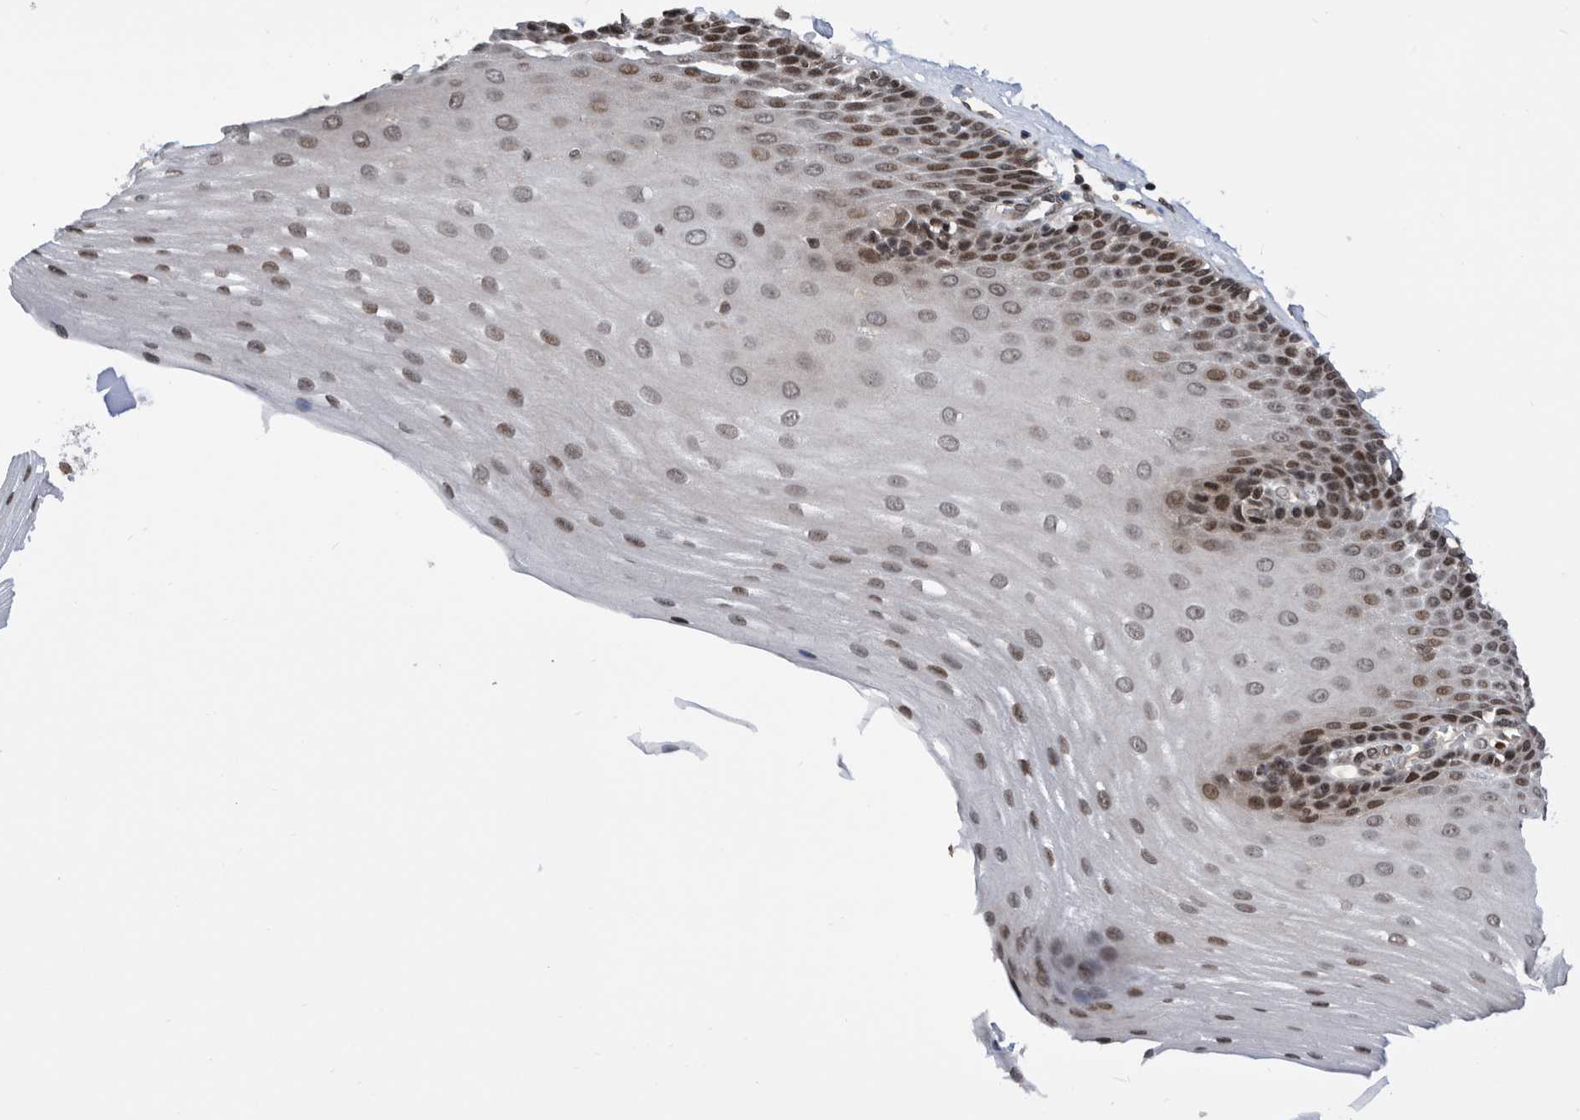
{"staining": {"intensity": "strong", "quantity": "25%-75%", "location": "nuclear"}, "tissue": "esophagus", "cell_type": "Squamous epithelial cells", "image_type": "normal", "snomed": [{"axis": "morphology", "description": "Normal tissue, NOS"}, {"axis": "topography", "description": "Esophagus"}], "caption": "IHC histopathology image of benign esophagus: human esophagus stained using immunohistochemistry displays high levels of strong protein expression localized specifically in the nuclear of squamous epithelial cells, appearing as a nuclear brown color.", "gene": "SNRNP48", "patient": {"sex": "male", "age": 62}}